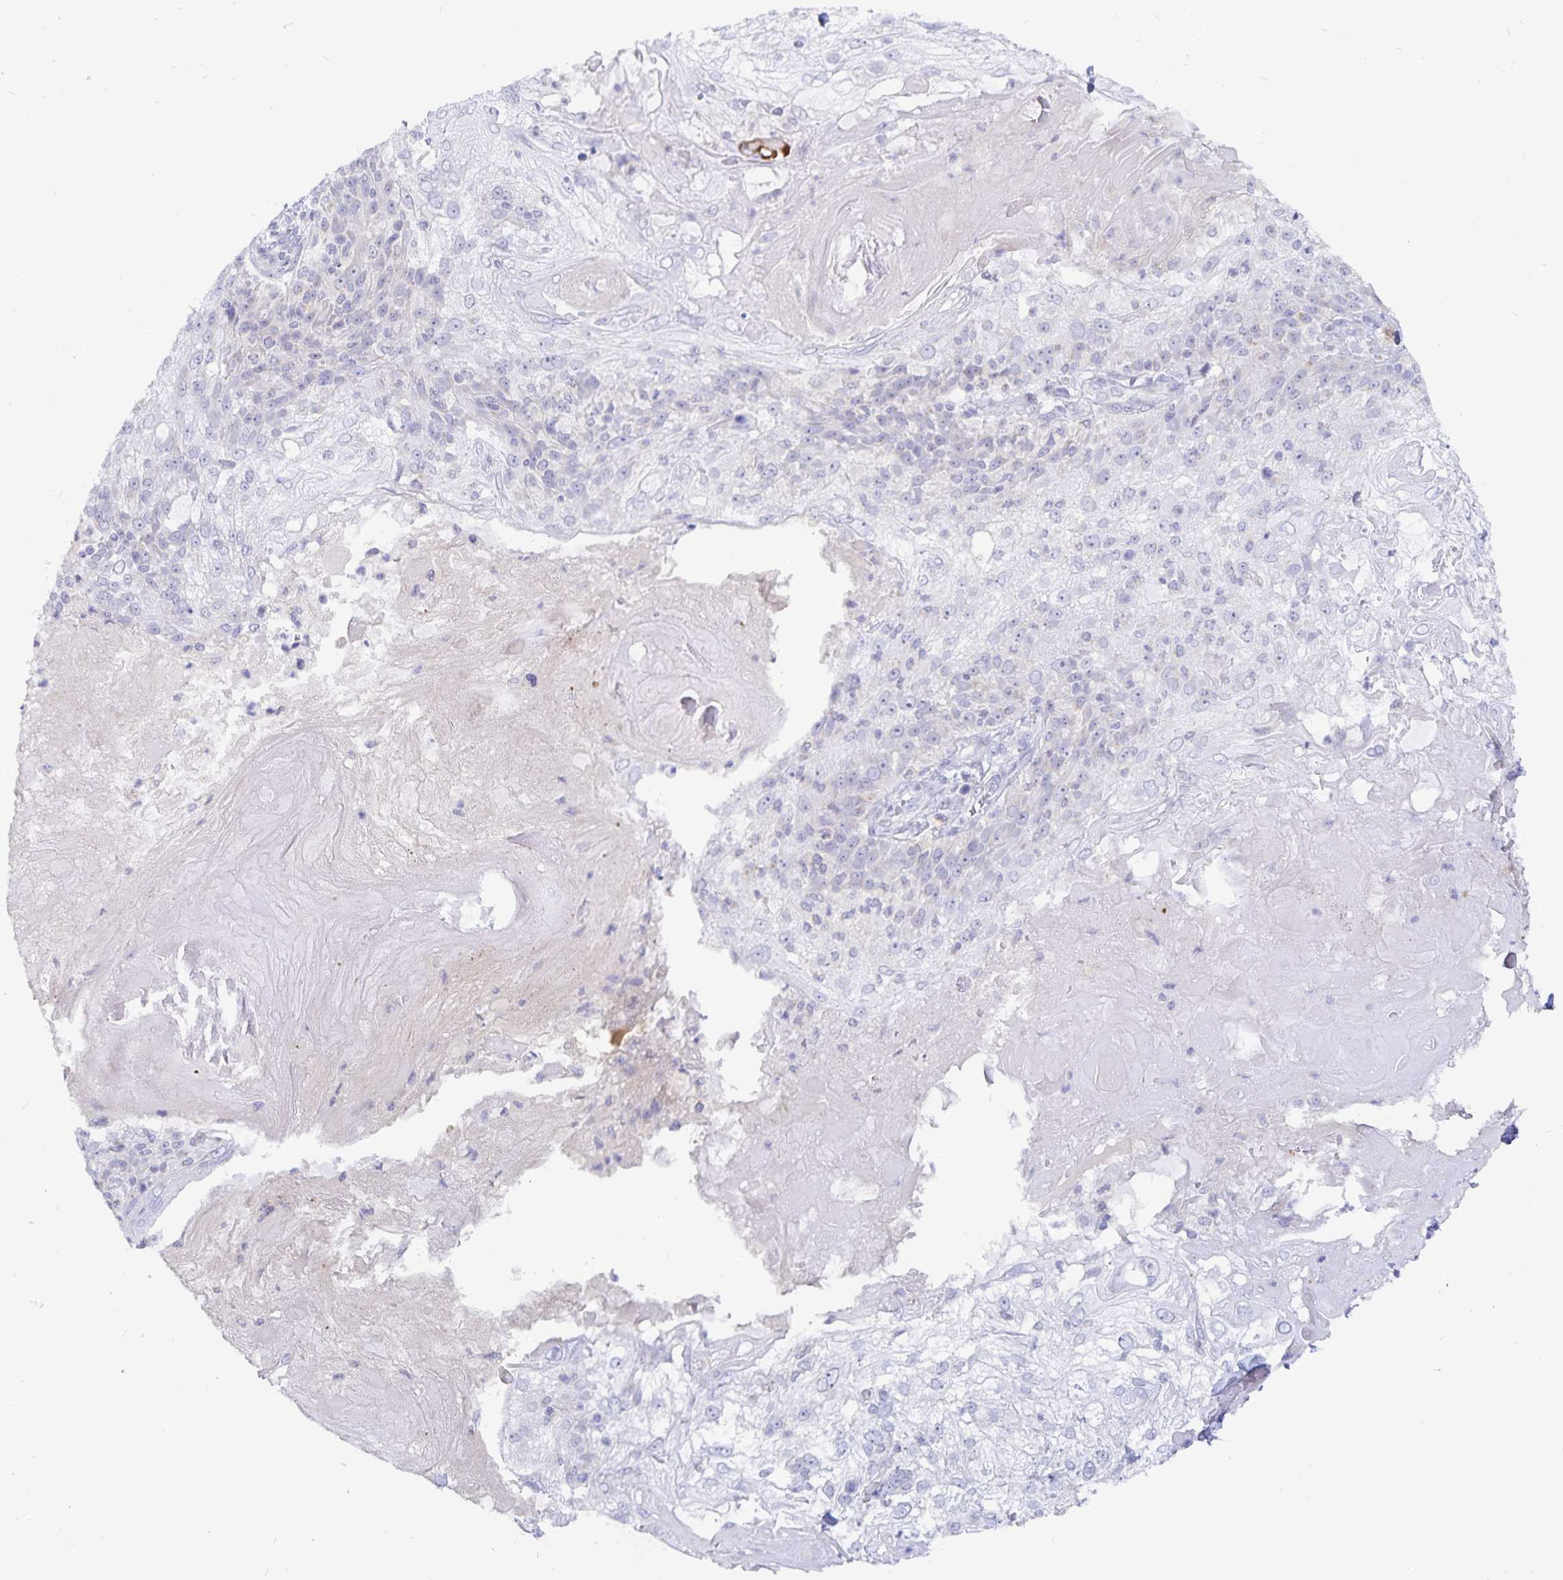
{"staining": {"intensity": "negative", "quantity": "none", "location": "none"}, "tissue": "skin cancer", "cell_type": "Tumor cells", "image_type": "cancer", "snomed": [{"axis": "morphology", "description": "Normal tissue, NOS"}, {"axis": "morphology", "description": "Squamous cell carcinoma, NOS"}, {"axis": "topography", "description": "Skin"}], "caption": "Tumor cells show no significant protein expression in squamous cell carcinoma (skin).", "gene": "PKHD1", "patient": {"sex": "female", "age": 83}}